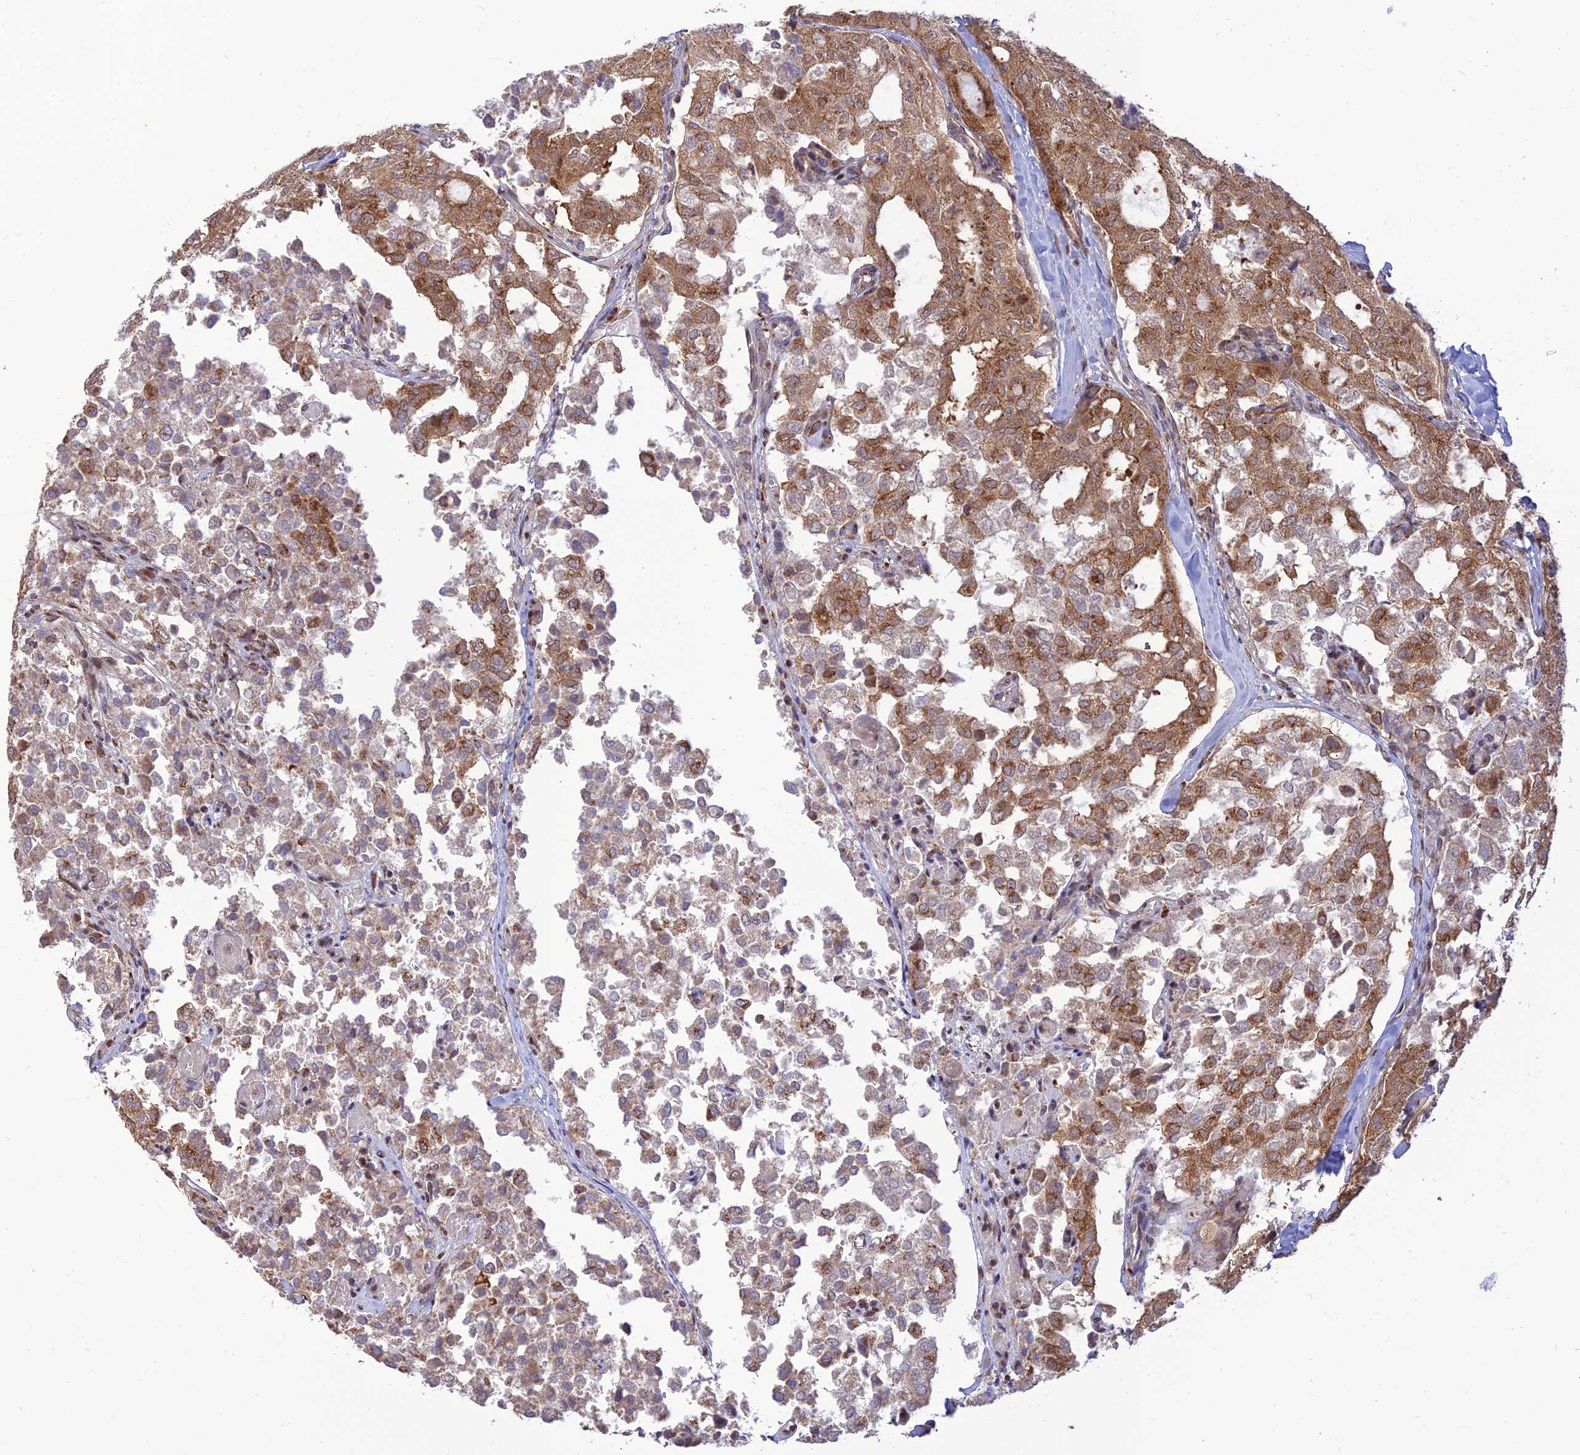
{"staining": {"intensity": "moderate", "quantity": "25%-75%", "location": "cytoplasmic/membranous"}, "tissue": "thyroid cancer", "cell_type": "Tumor cells", "image_type": "cancer", "snomed": [{"axis": "morphology", "description": "Follicular adenoma carcinoma, NOS"}, {"axis": "topography", "description": "Thyroid gland"}], "caption": "Immunohistochemistry image of thyroid cancer (follicular adenoma carcinoma) stained for a protein (brown), which displays medium levels of moderate cytoplasmic/membranous expression in approximately 25%-75% of tumor cells.", "gene": "GOLGA3", "patient": {"sex": "male", "age": 75}}